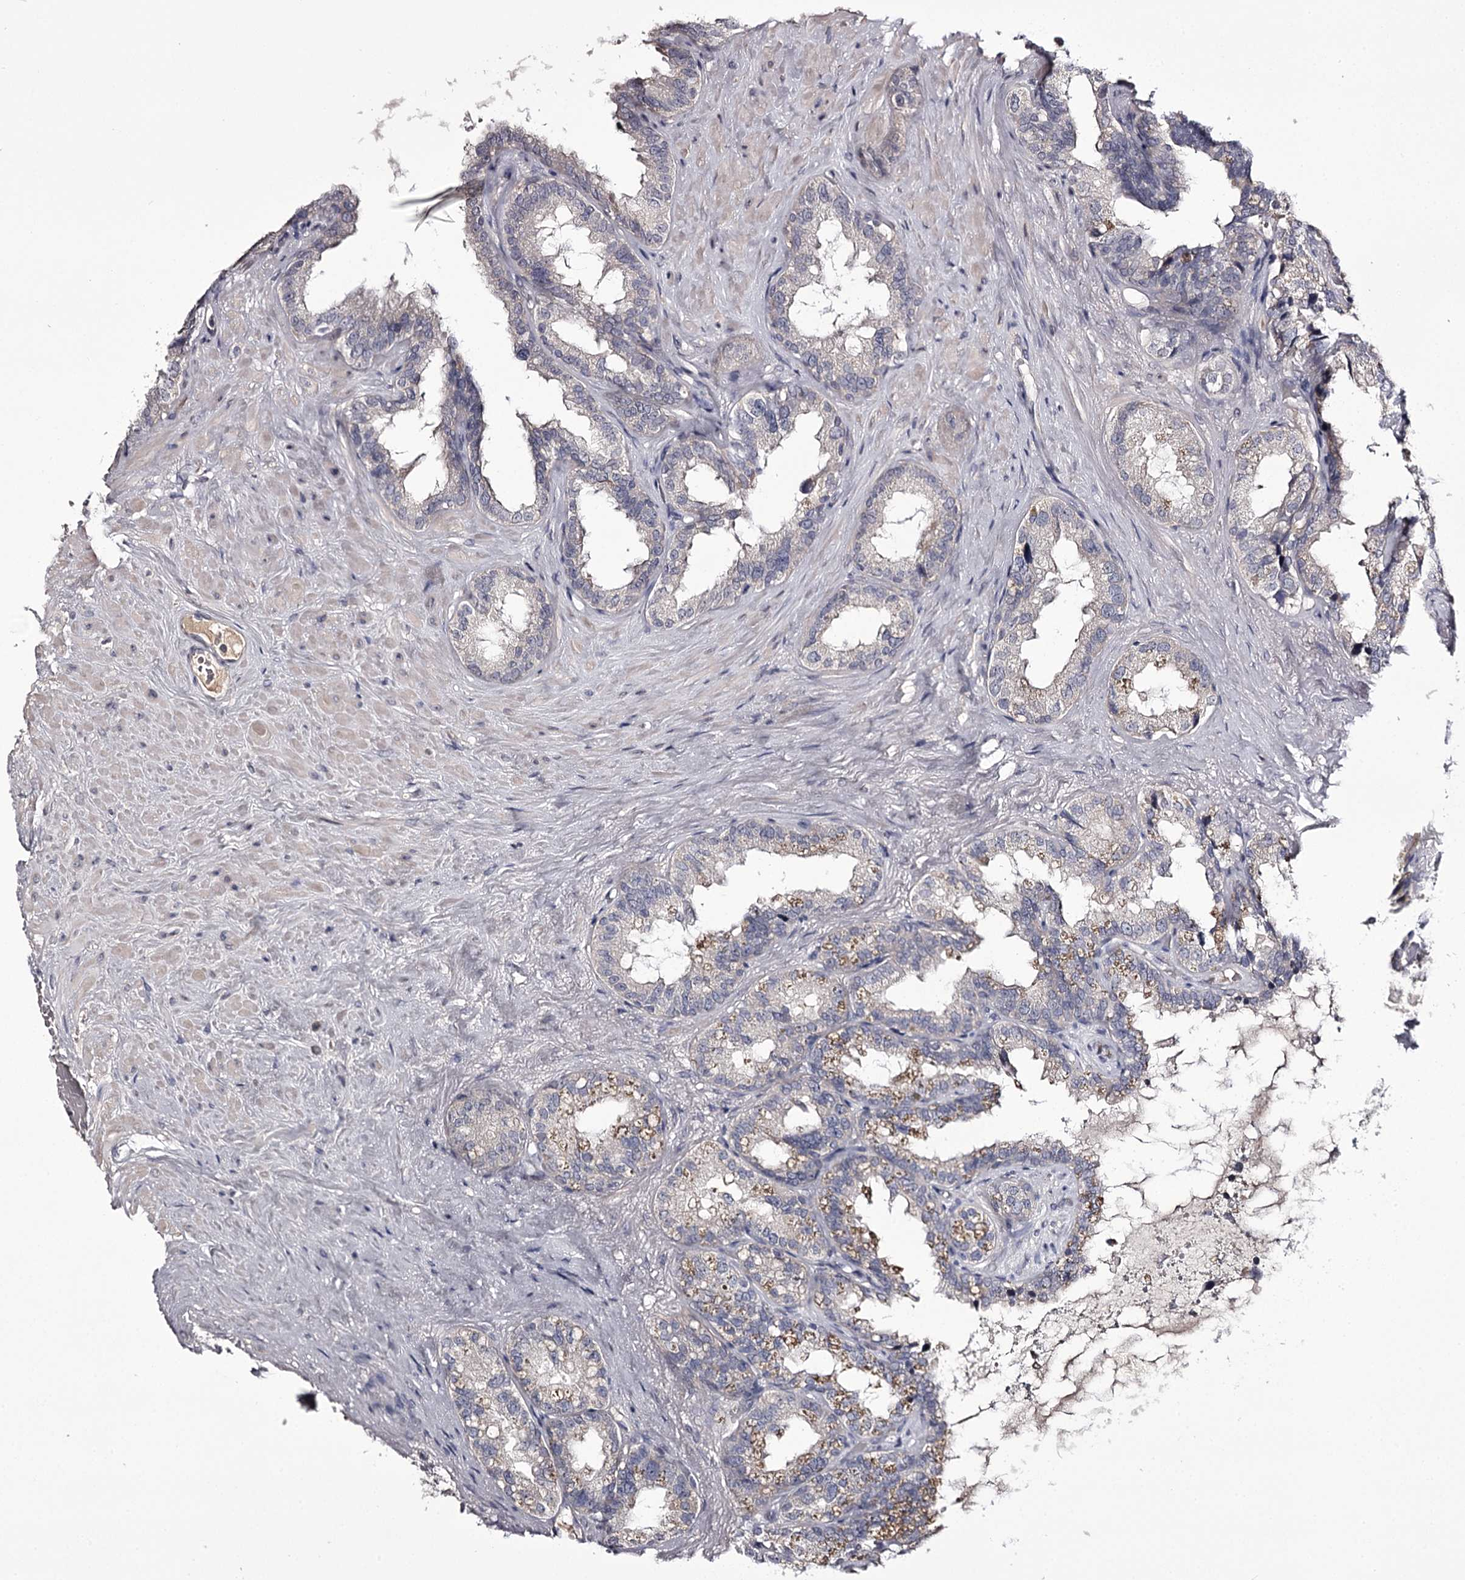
{"staining": {"intensity": "negative", "quantity": "none", "location": "none"}, "tissue": "seminal vesicle", "cell_type": "Glandular cells", "image_type": "normal", "snomed": [{"axis": "morphology", "description": "Normal tissue, NOS"}, {"axis": "topography", "description": "Seminal veicle"}], "caption": "A high-resolution histopathology image shows immunohistochemistry staining of benign seminal vesicle, which demonstrates no significant expression in glandular cells. The staining was performed using DAB to visualize the protein expression in brown, while the nuclei were stained in blue with hematoxylin (Magnification: 20x).", "gene": "PRM2", "patient": {"sex": "male", "age": 80}}